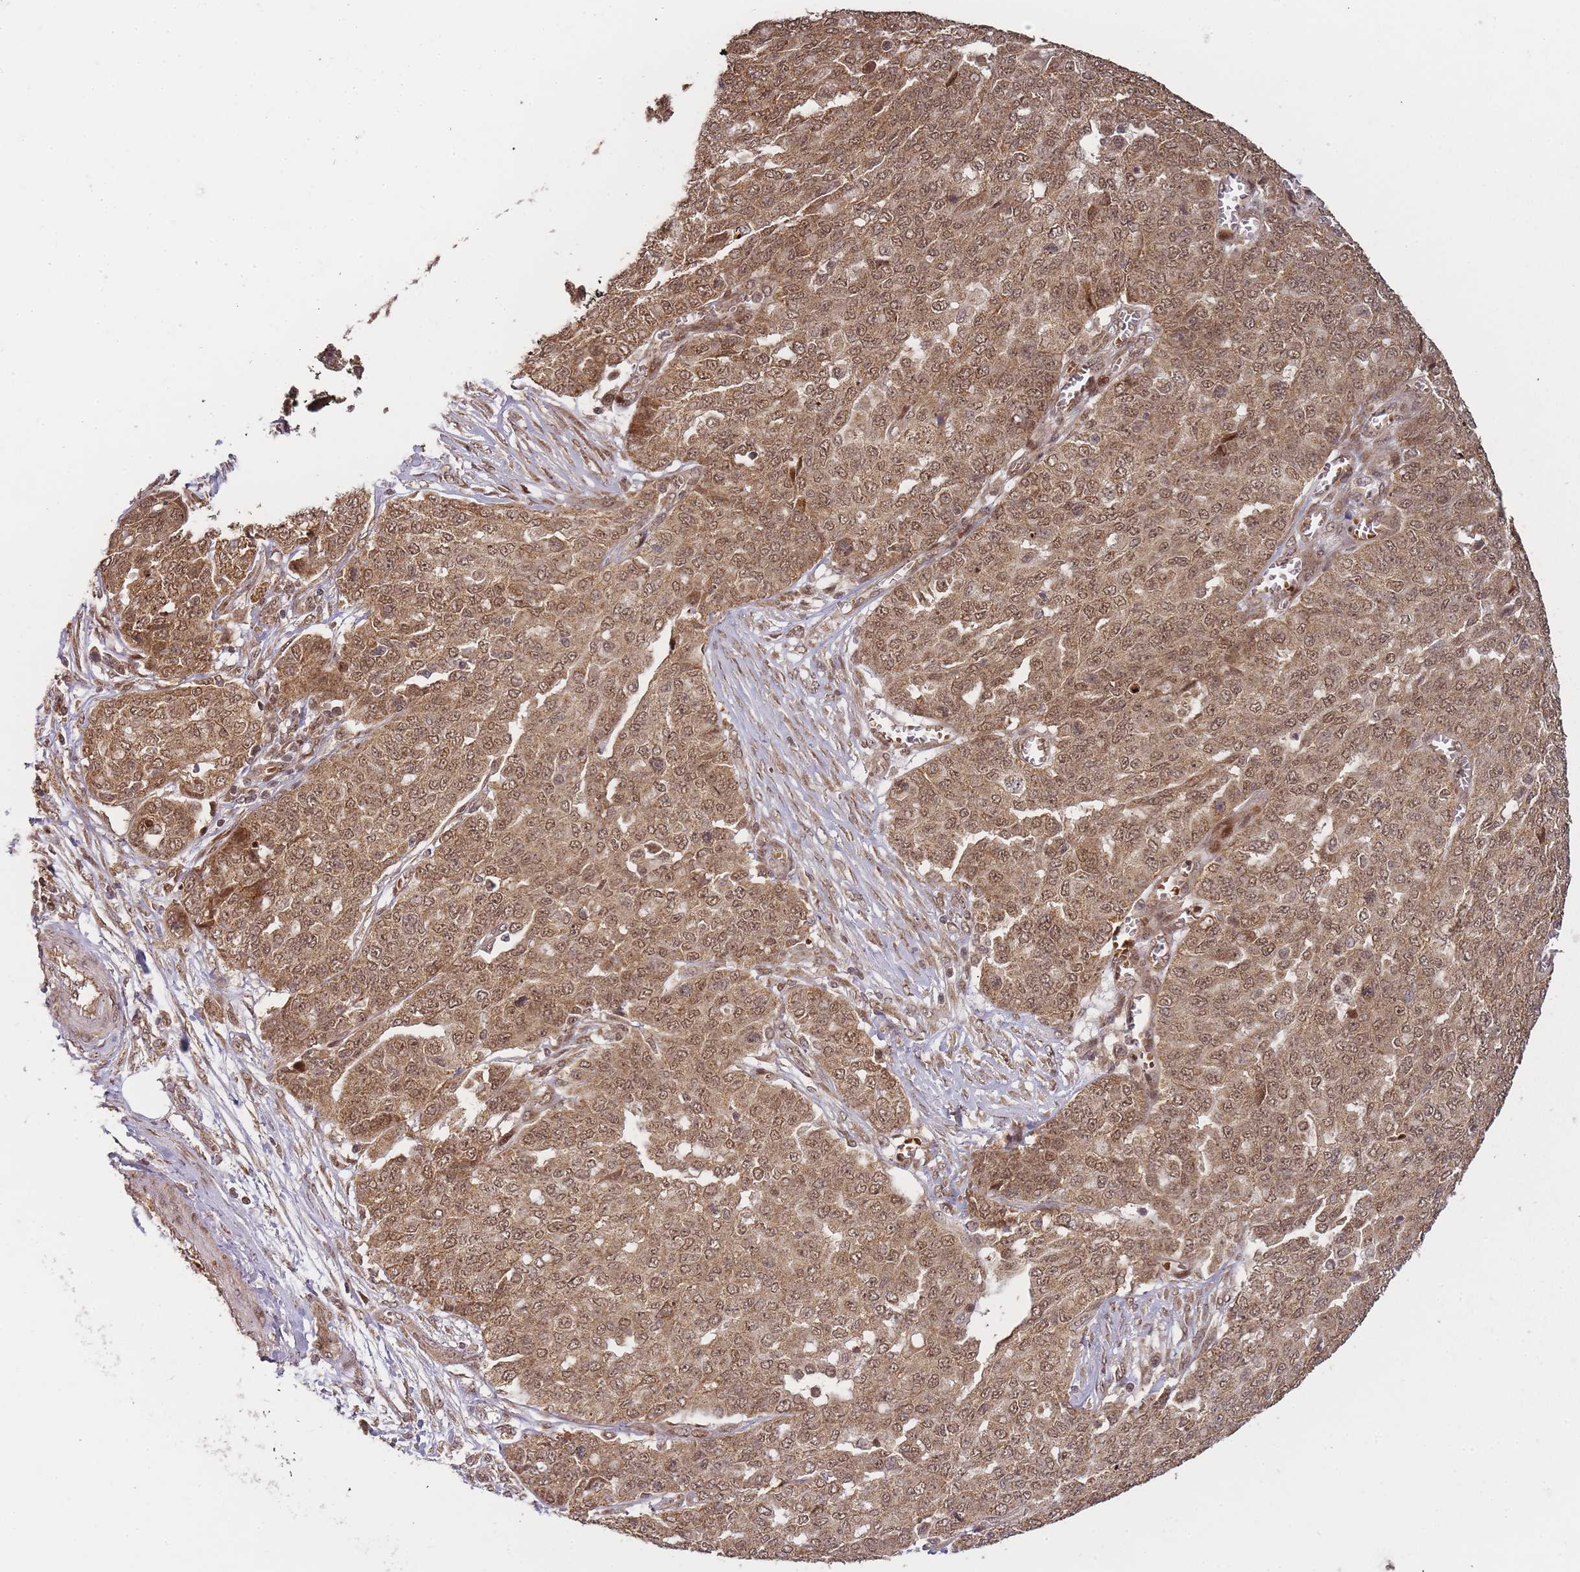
{"staining": {"intensity": "moderate", "quantity": ">75%", "location": "cytoplasmic/membranous,nuclear"}, "tissue": "ovarian cancer", "cell_type": "Tumor cells", "image_type": "cancer", "snomed": [{"axis": "morphology", "description": "Cystadenocarcinoma, serous, NOS"}, {"axis": "topography", "description": "Soft tissue"}, {"axis": "topography", "description": "Ovary"}], "caption": "DAB immunohistochemical staining of human ovarian serous cystadenocarcinoma exhibits moderate cytoplasmic/membranous and nuclear protein expression in about >75% of tumor cells. The protein of interest is shown in brown color, while the nuclei are stained blue.", "gene": "ZNF497", "patient": {"sex": "female", "age": 57}}